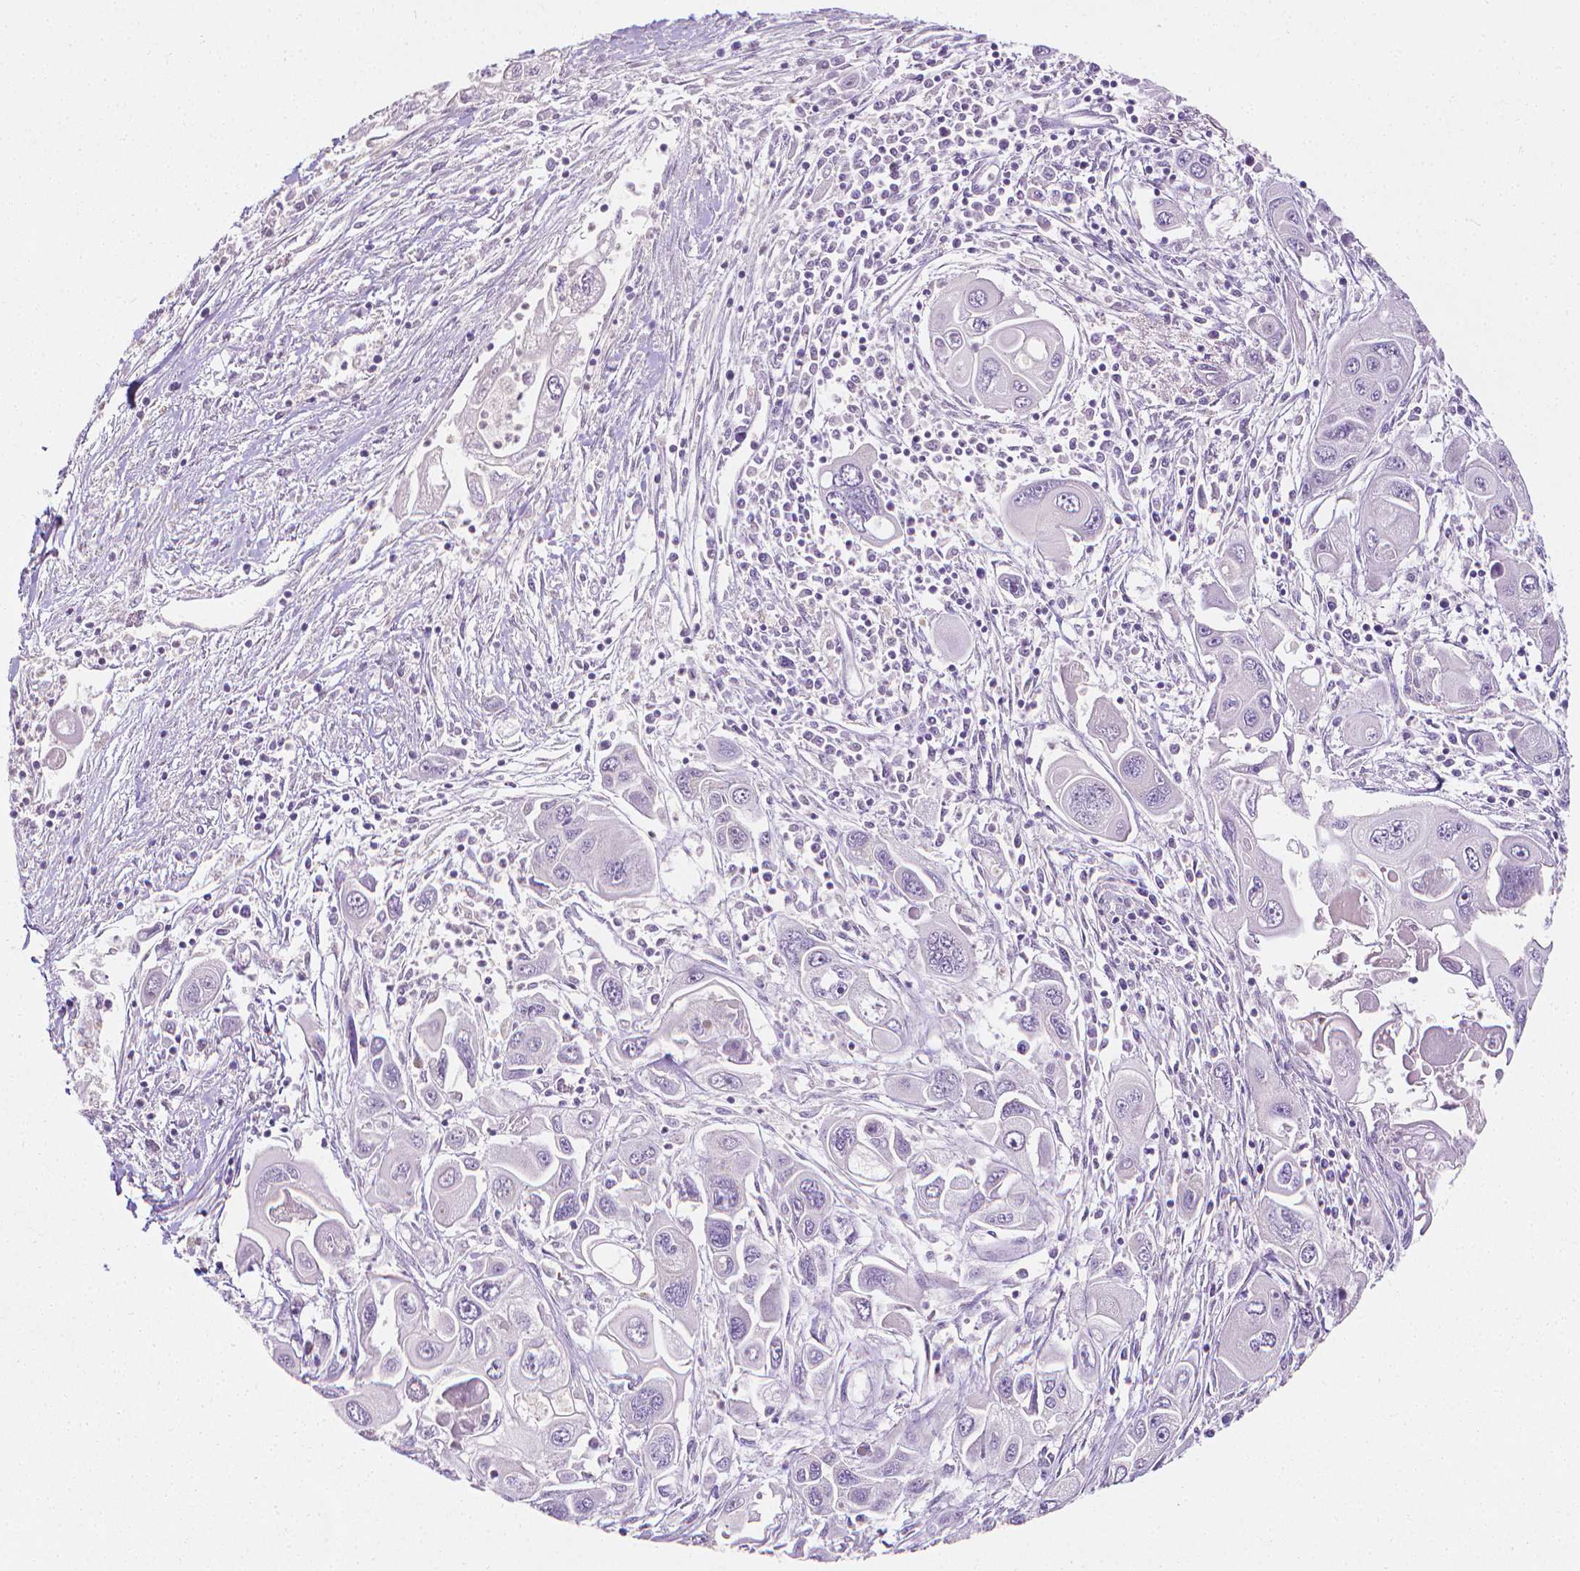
{"staining": {"intensity": "negative", "quantity": "none", "location": "none"}, "tissue": "pancreatic cancer", "cell_type": "Tumor cells", "image_type": "cancer", "snomed": [{"axis": "morphology", "description": "Adenocarcinoma, NOS"}, {"axis": "topography", "description": "Pancreas"}], "caption": "Immunohistochemistry photomicrograph of neoplastic tissue: human adenocarcinoma (pancreatic) stained with DAB (3,3'-diaminobenzidine) demonstrates no significant protein staining in tumor cells.", "gene": "FASN", "patient": {"sex": "male", "age": 70}}